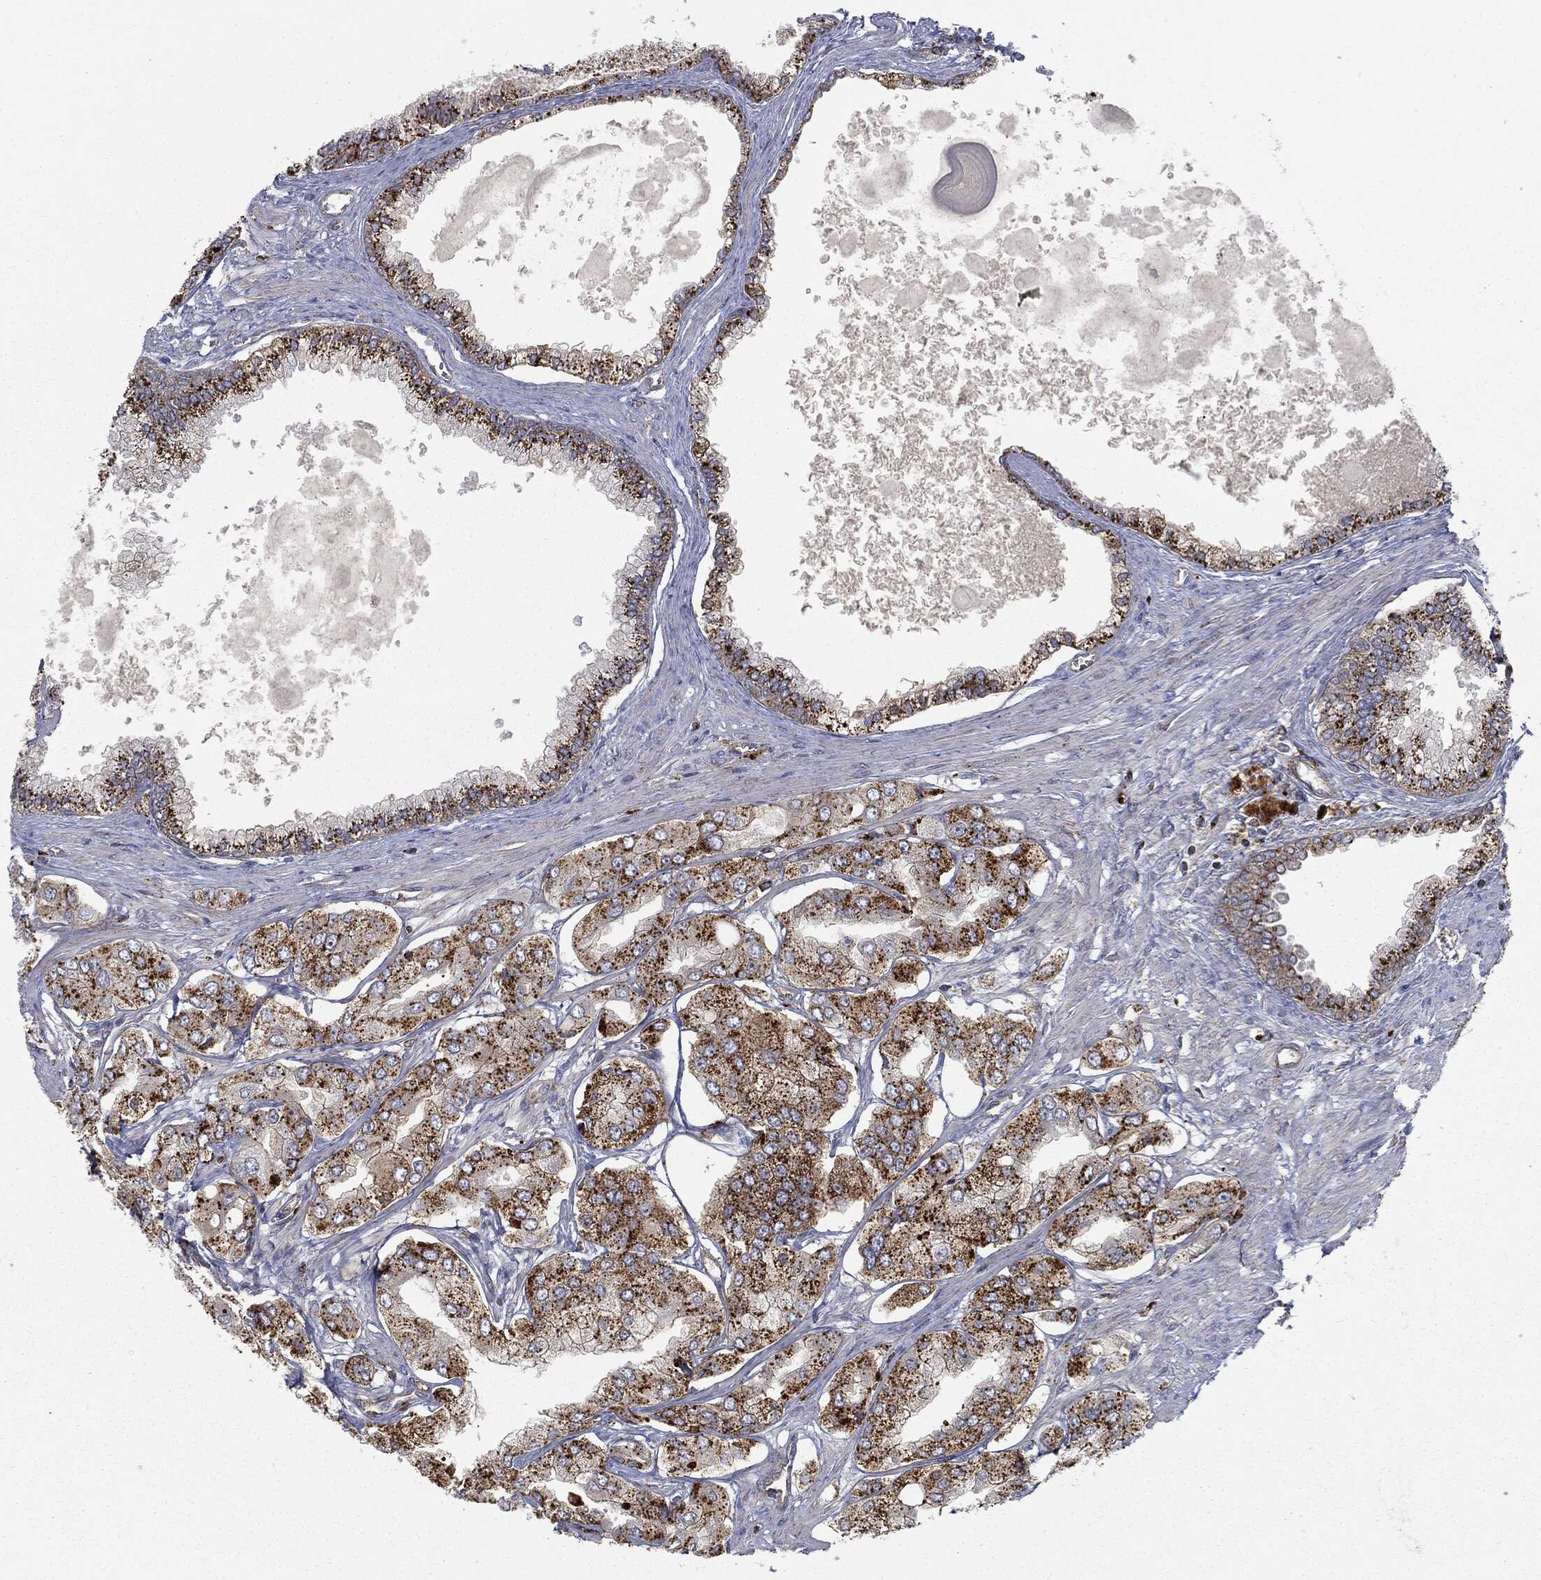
{"staining": {"intensity": "strong", "quantity": ">75%", "location": "cytoplasmic/membranous"}, "tissue": "prostate cancer", "cell_type": "Tumor cells", "image_type": "cancer", "snomed": [{"axis": "morphology", "description": "Adenocarcinoma, Low grade"}, {"axis": "topography", "description": "Prostate"}], "caption": "DAB (3,3'-diaminobenzidine) immunohistochemical staining of prostate adenocarcinoma (low-grade) demonstrates strong cytoplasmic/membranous protein expression in about >75% of tumor cells.", "gene": "CTSA", "patient": {"sex": "male", "age": 69}}